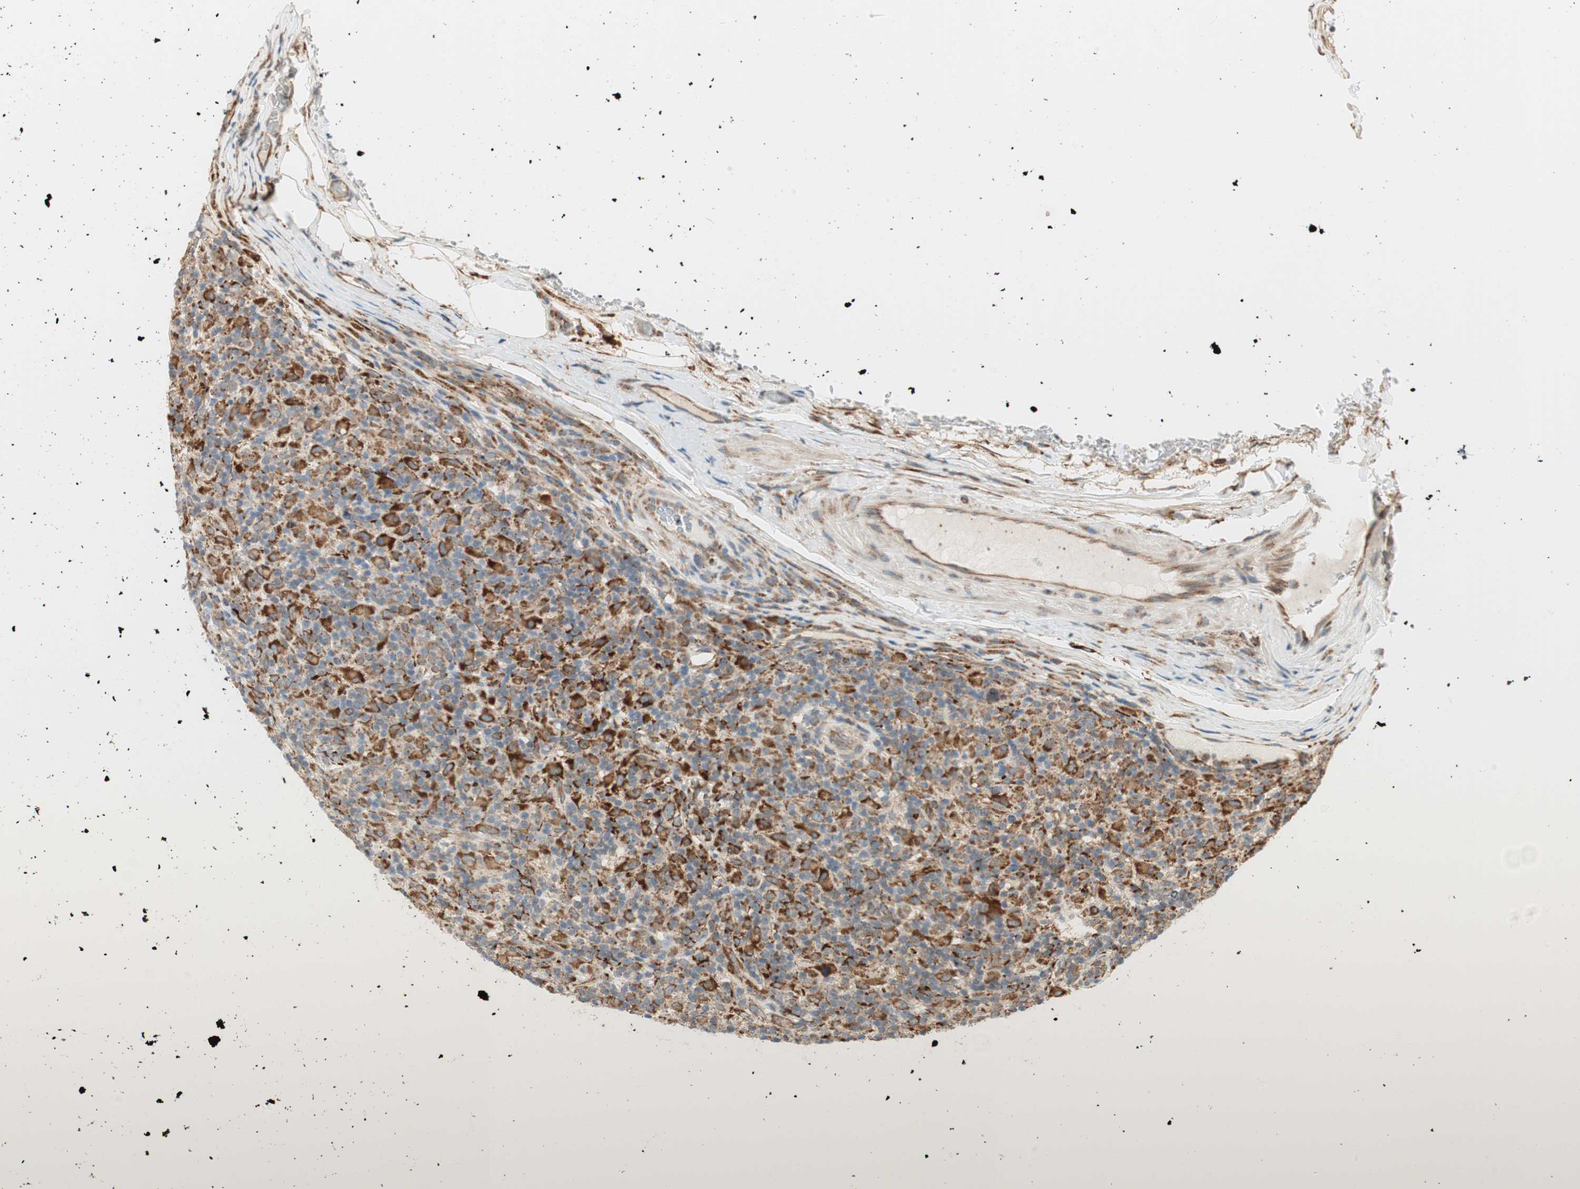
{"staining": {"intensity": "strong", "quantity": ">75%", "location": "cytoplasmic/membranous"}, "tissue": "lymphoma", "cell_type": "Tumor cells", "image_type": "cancer", "snomed": [{"axis": "morphology", "description": "Hodgkin's disease, NOS"}, {"axis": "topography", "description": "Lymph node"}], "caption": "There is high levels of strong cytoplasmic/membranous staining in tumor cells of lymphoma, as demonstrated by immunohistochemical staining (brown color).", "gene": "P4HA1", "patient": {"sex": "male", "age": 70}}